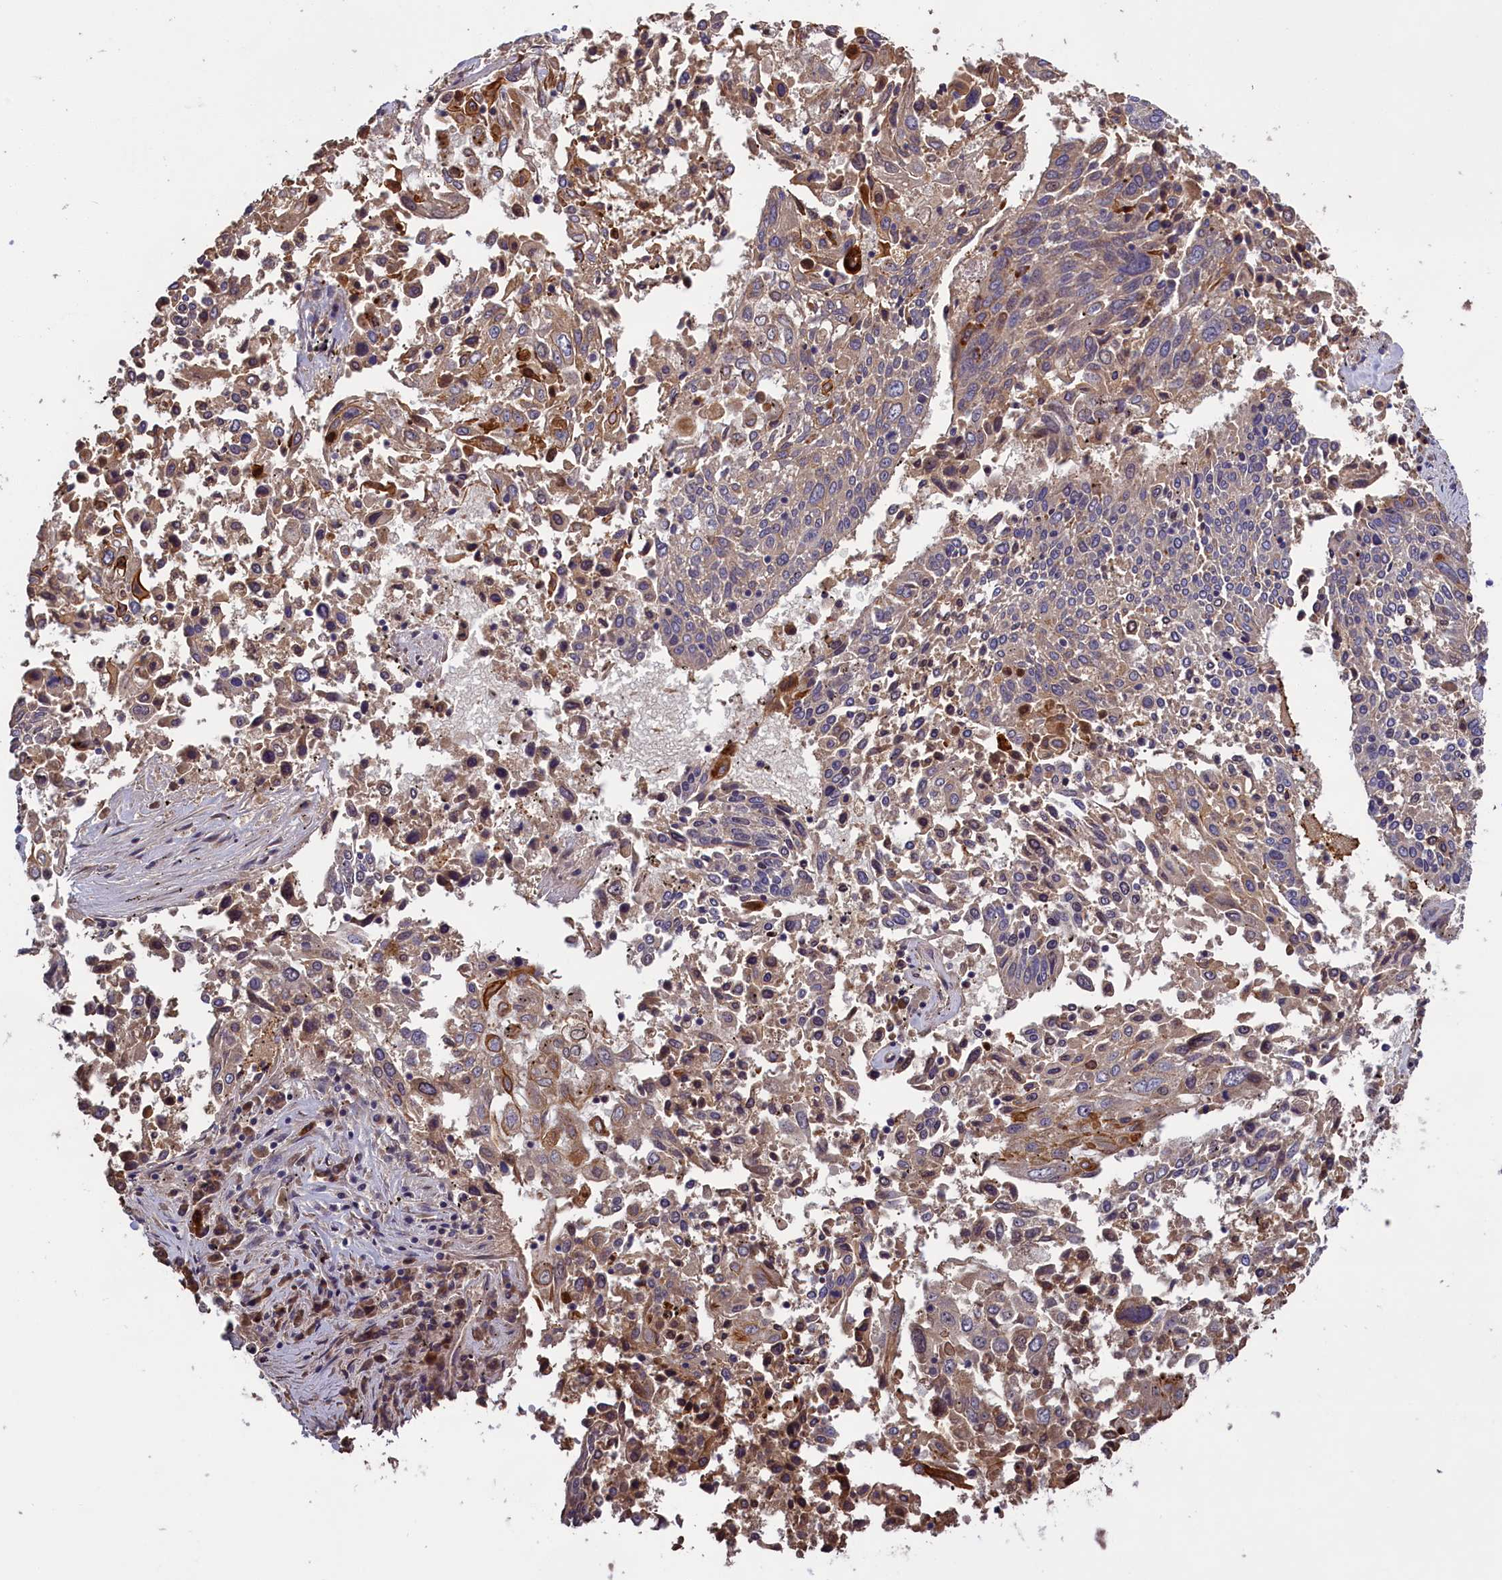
{"staining": {"intensity": "moderate", "quantity": ">75%", "location": "cytoplasmic/membranous"}, "tissue": "lung cancer", "cell_type": "Tumor cells", "image_type": "cancer", "snomed": [{"axis": "morphology", "description": "Squamous cell carcinoma, NOS"}, {"axis": "topography", "description": "Lung"}], "caption": "Protein staining of squamous cell carcinoma (lung) tissue exhibits moderate cytoplasmic/membranous positivity in about >75% of tumor cells.", "gene": "DENND1B", "patient": {"sex": "male", "age": 65}}